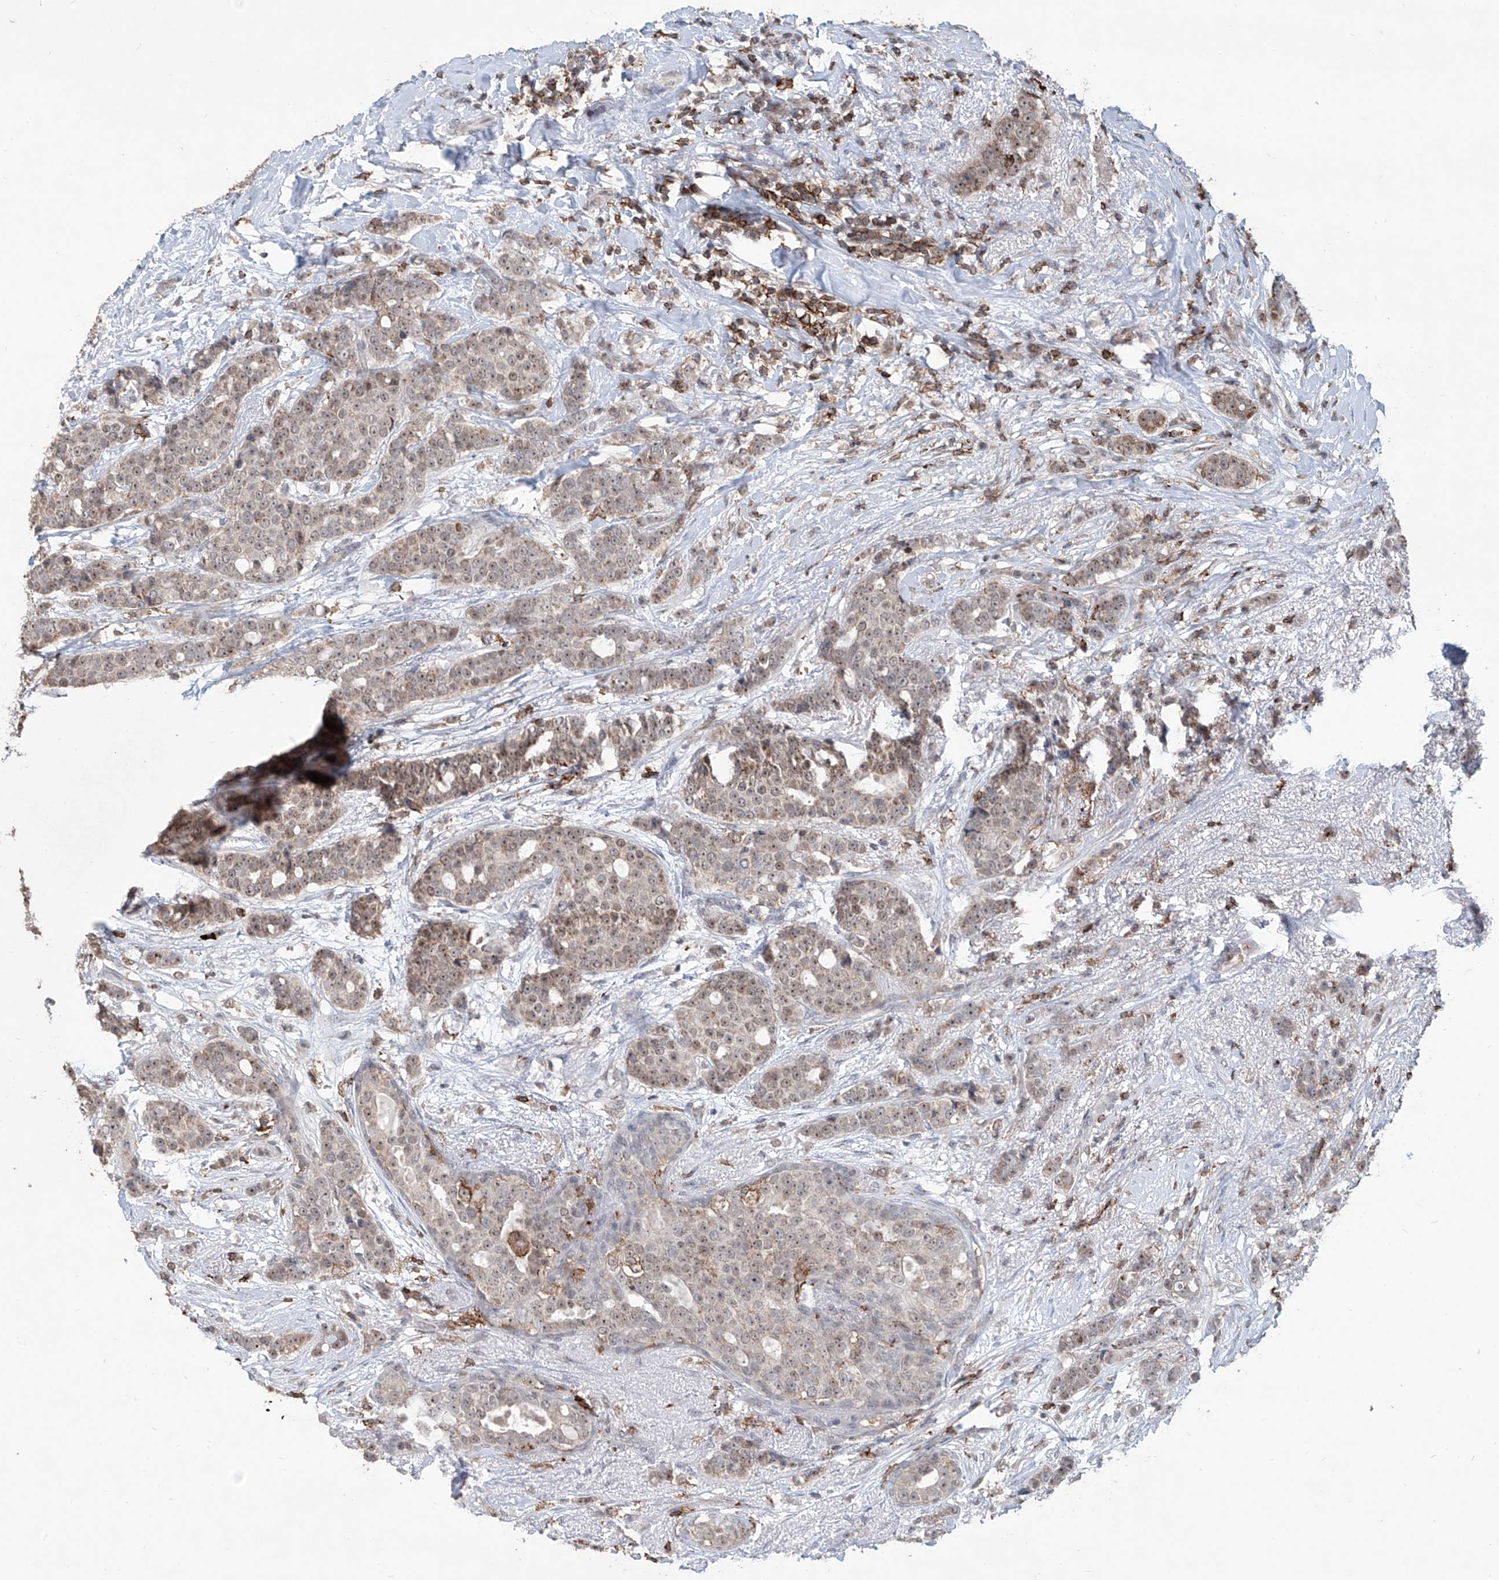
{"staining": {"intensity": "weak", "quantity": ">75%", "location": "nuclear"}, "tissue": "breast cancer", "cell_type": "Tumor cells", "image_type": "cancer", "snomed": [{"axis": "morphology", "description": "Lobular carcinoma"}, {"axis": "topography", "description": "Breast"}], "caption": "Breast cancer stained with a protein marker shows weak staining in tumor cells.", "gene": "ZBTB48", "patient": {"sex": "female", "age": 51}}